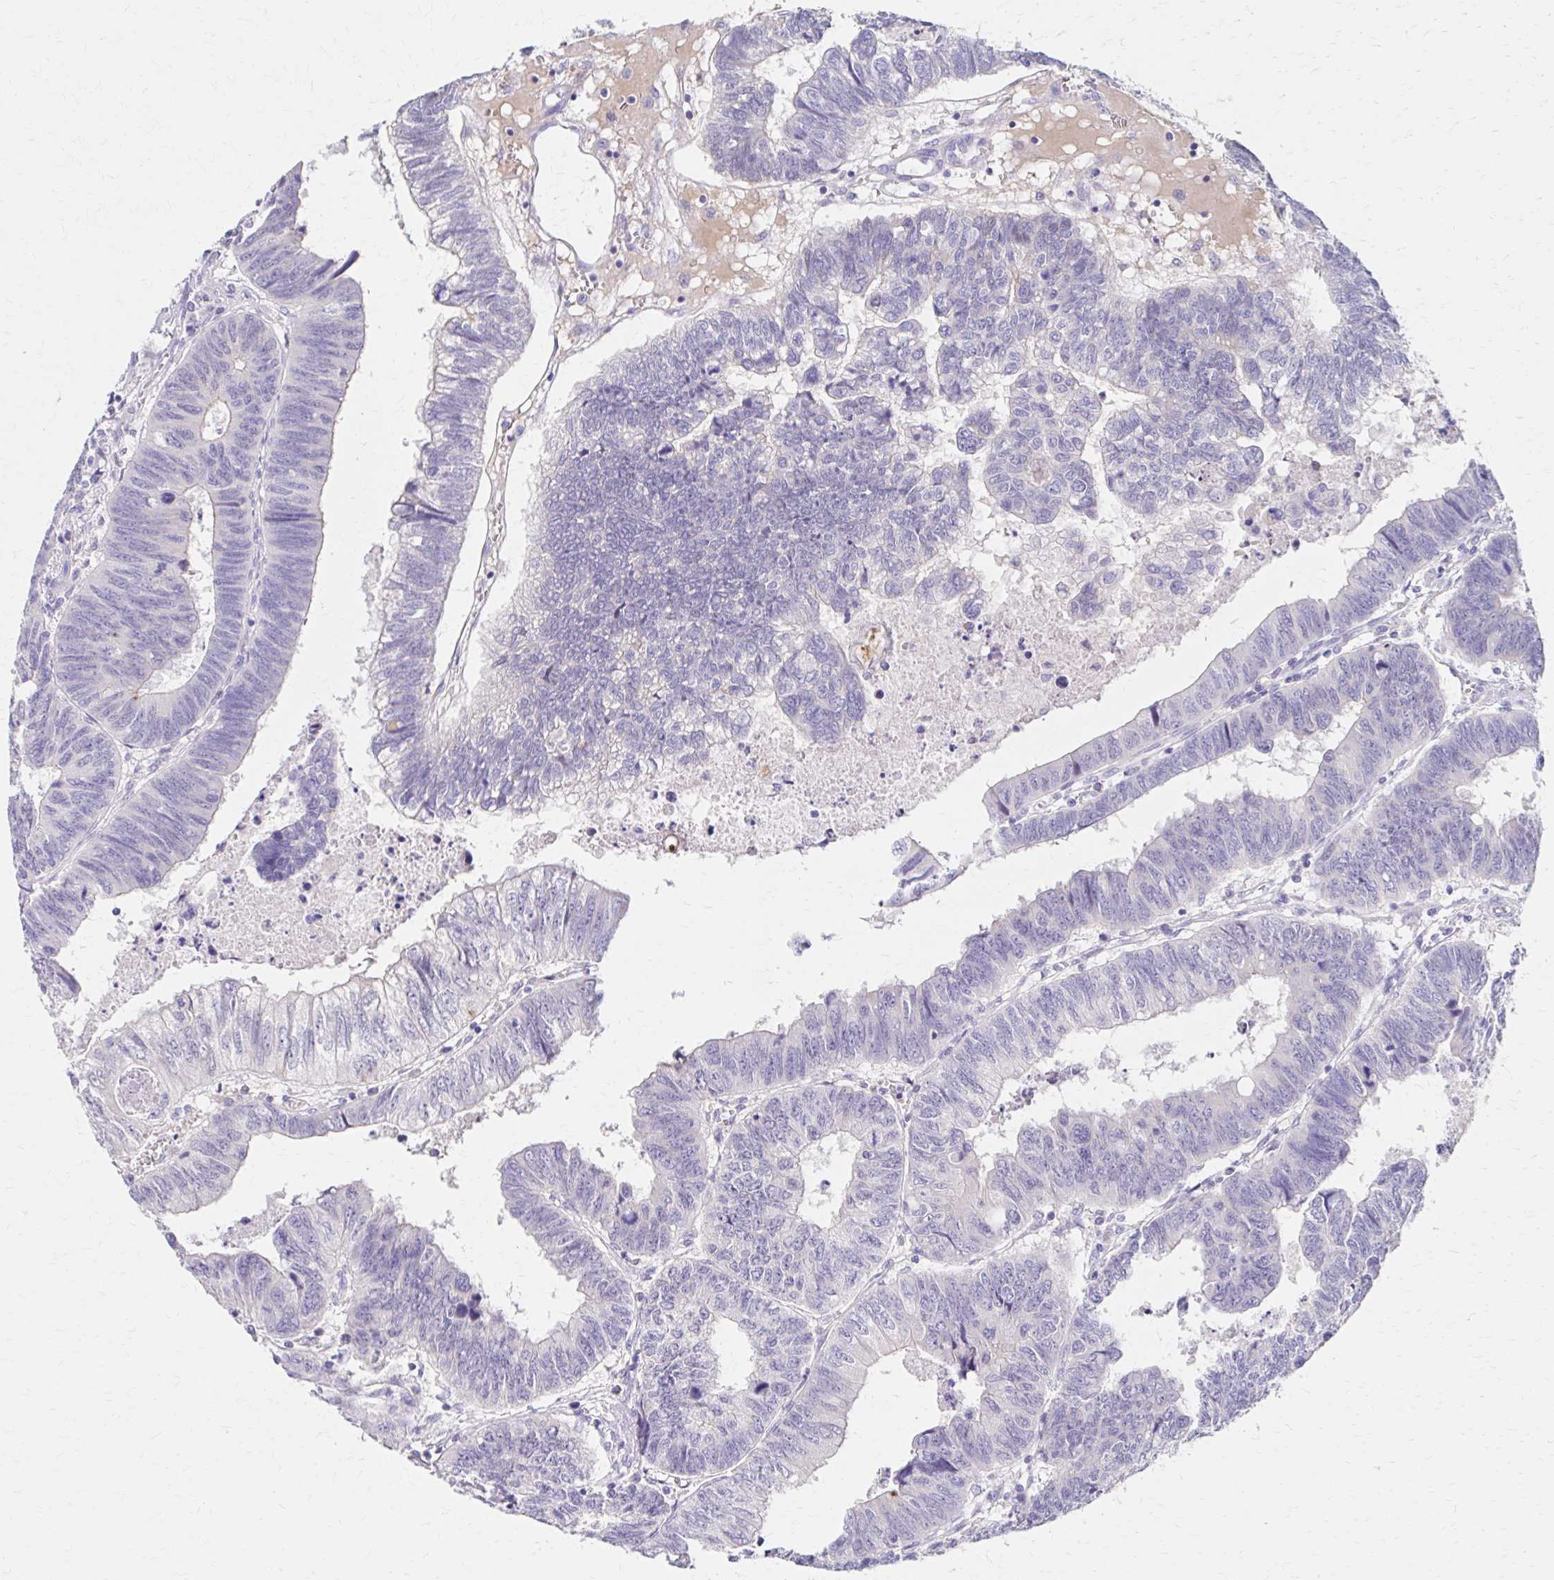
{"staining": {"intensity": "weak", "quantity": "<25%", "location": "cytoplasmic/membranous"}, "tissue": "colorectal cancer", "cell_type": "Tumor cells", "image_type": "cancer", "snomed": [{"axis": "morphology", "description": "Adenocarcinoma, NOS"}, {"axis": "topography", "description": "Colon"}], "caption": "Immunohistochemical staining of adenocarcinoma (colorectal) shows no significant expression in tumor cells.", "gene": "AZGP1", "patient": {"sex": "male", "age": 62}}